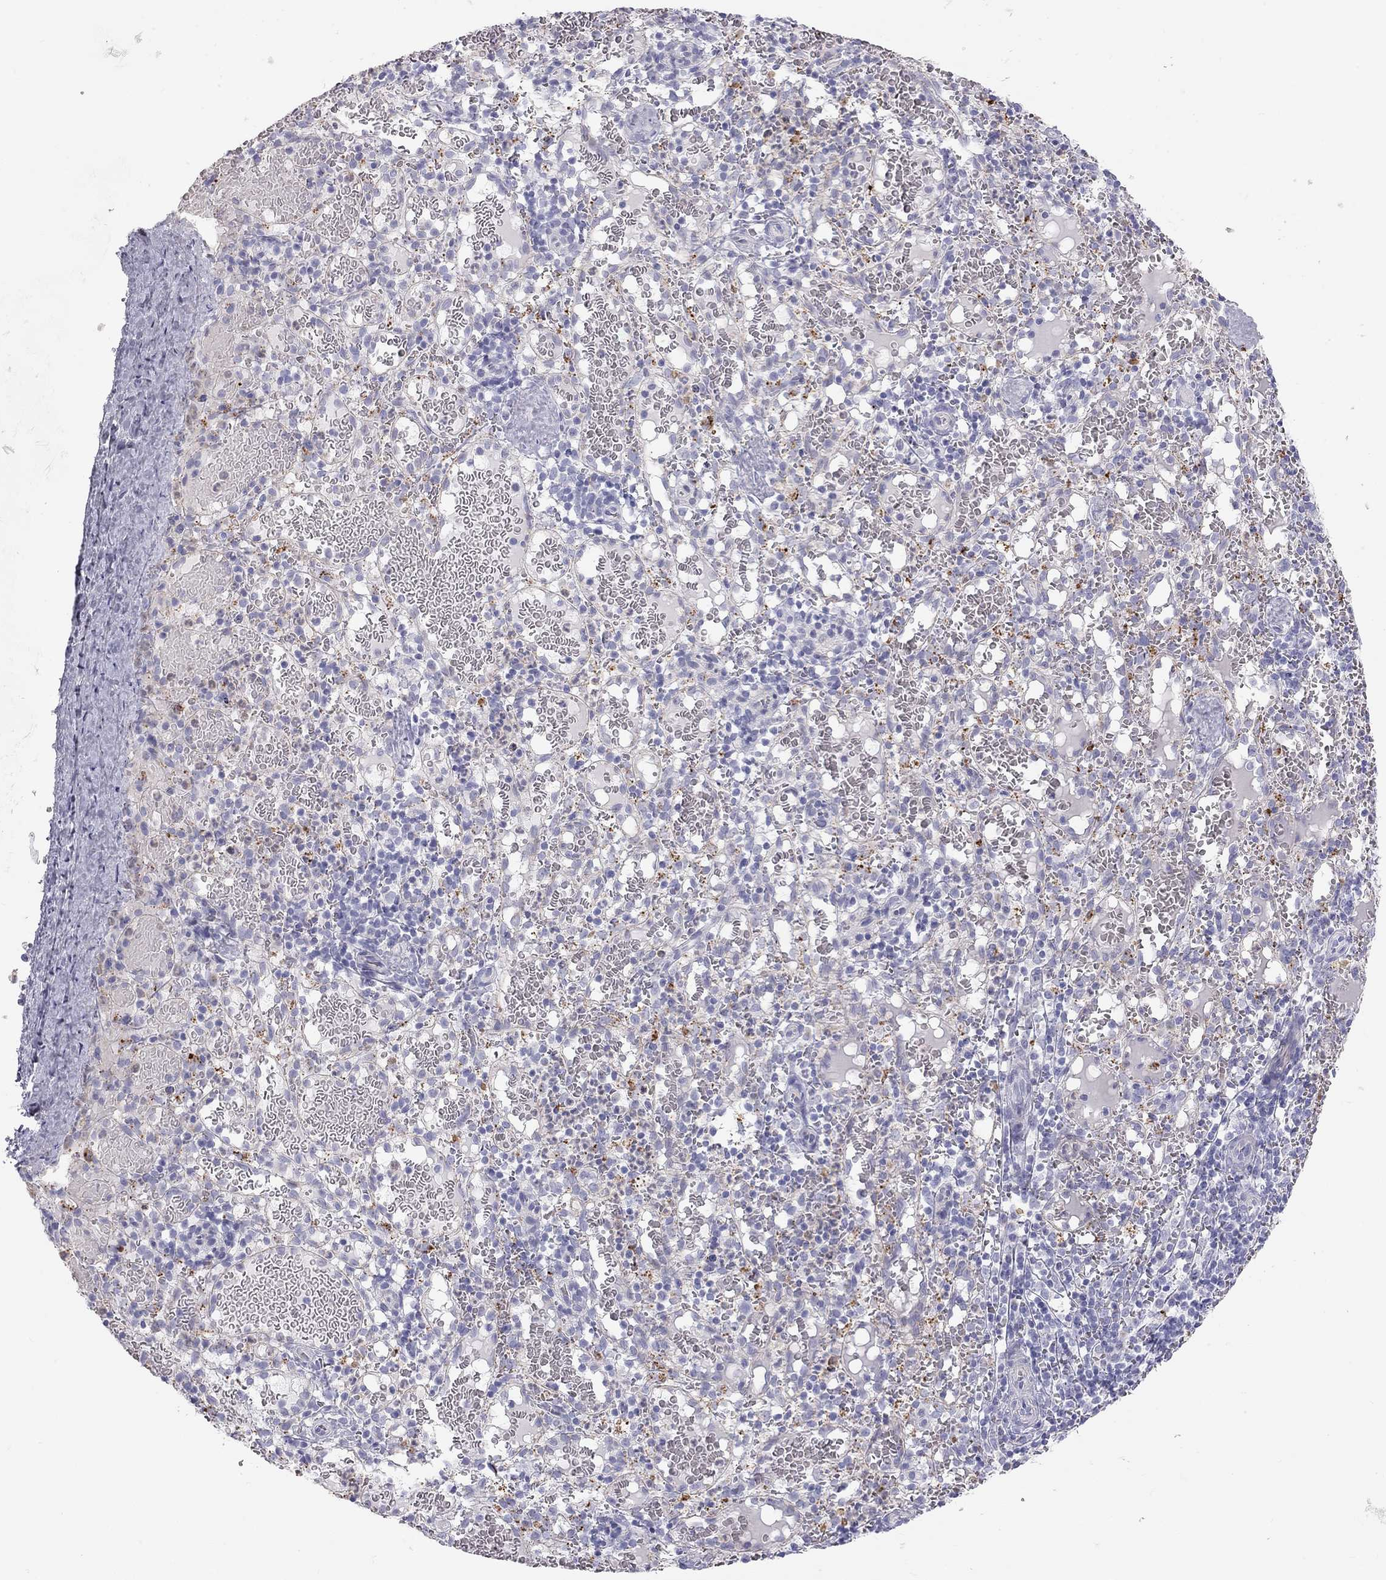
{"staining": {"intensity": "negative", "quantity": "none", "location": "none"}, "tissue": "spleen", "cell_type": "Cells in red pulp", "image_type": "normal", "snomed": [{"axis": "morphology", "description": "Normal tissue, NOS"}, {"axis": "topography", "description": "Spleen"}], "caption": "IHC of normal spleen reveals no staining in cells in red pulp. (DAB IHC, high magnification).", "gene": "TDRD6", "patient": {"sex": "male", "age": 11}}